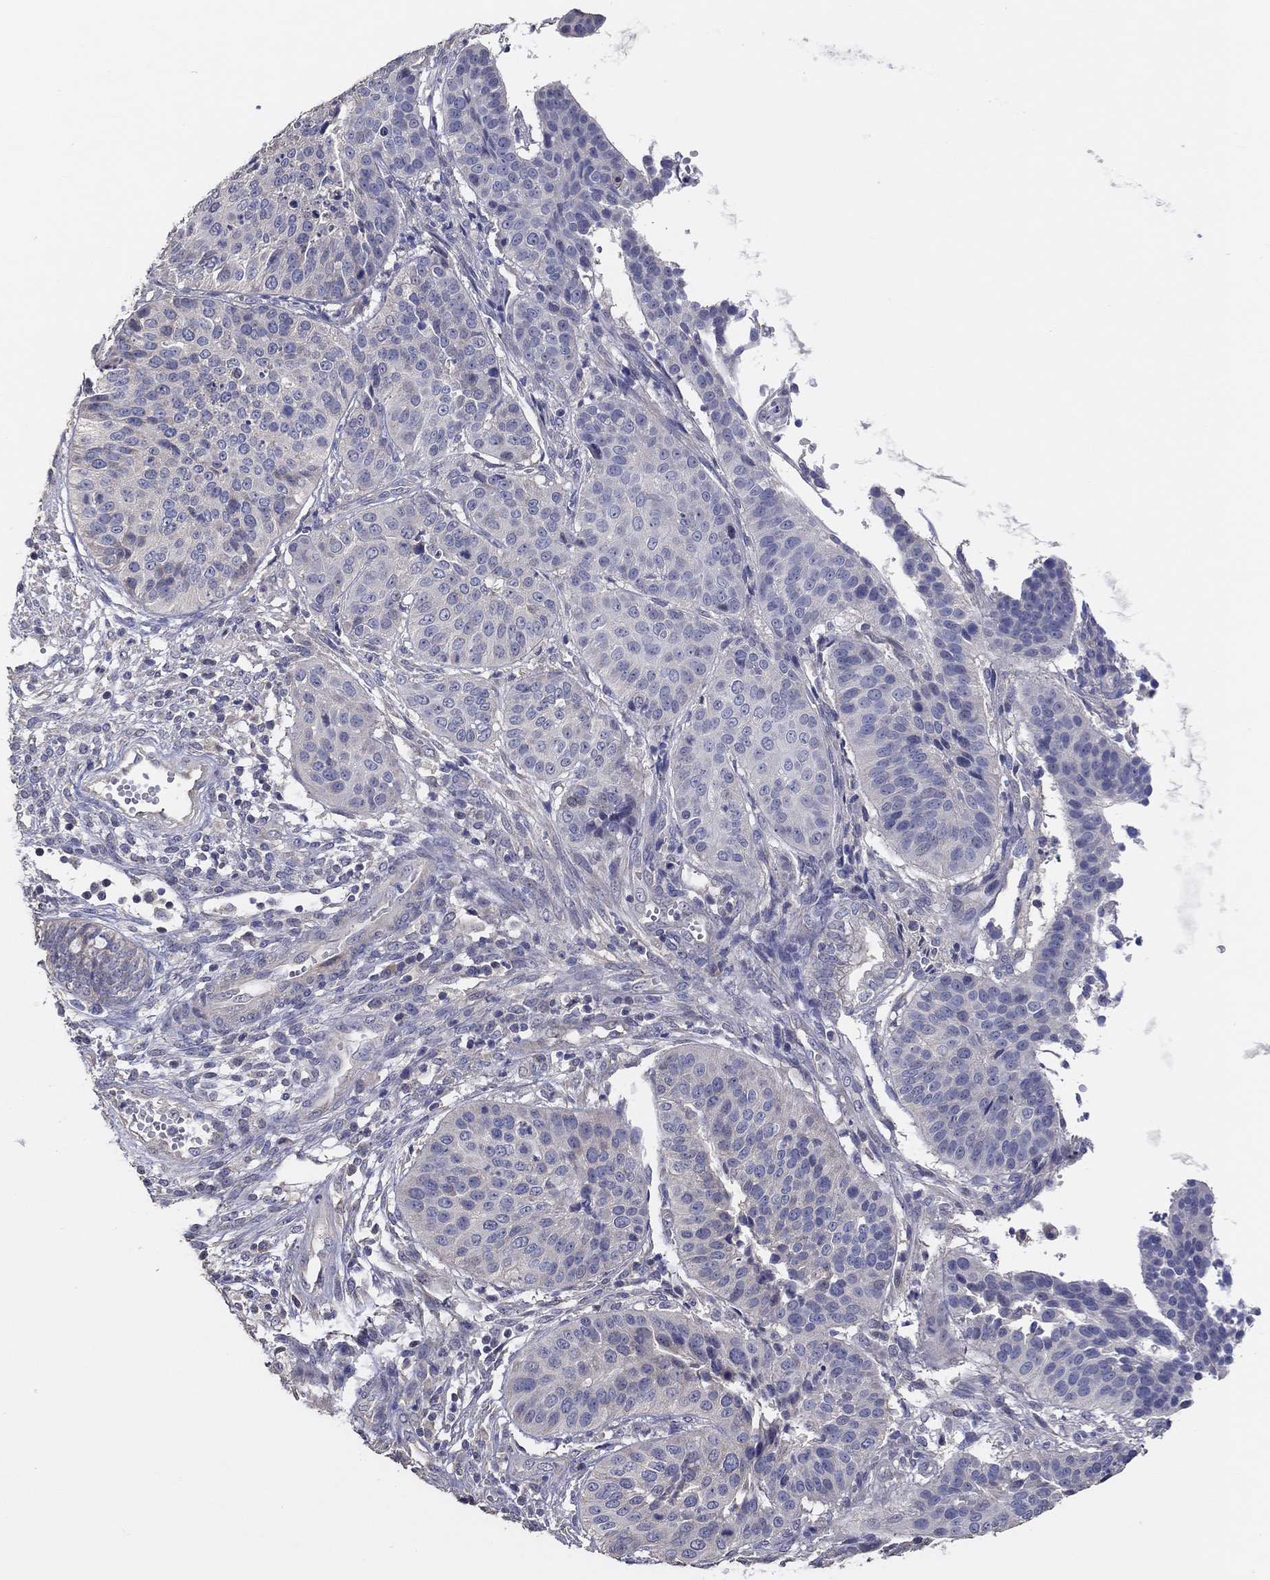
{"staining": {"intensity": "negative", "quantity": "none", "location": "none"}, "tissue": "cervical cancer", "cell_type": "Tumor cells", "image_type": "cancer", "snomed": [{"axis": "morphology", "description": "Normal tissue, NOS"}, {"axis": "morphology", "description": "Squamous cell carcinoma, NOS"}, {"axis": "topography", "description": "Cervix"}], "caption": "IHC of squamous cell carcinoma (cervical) reveals no expression in tumor cells.", "gene": "DOCK3", "patient": {"sex": "female", "age": 39}}